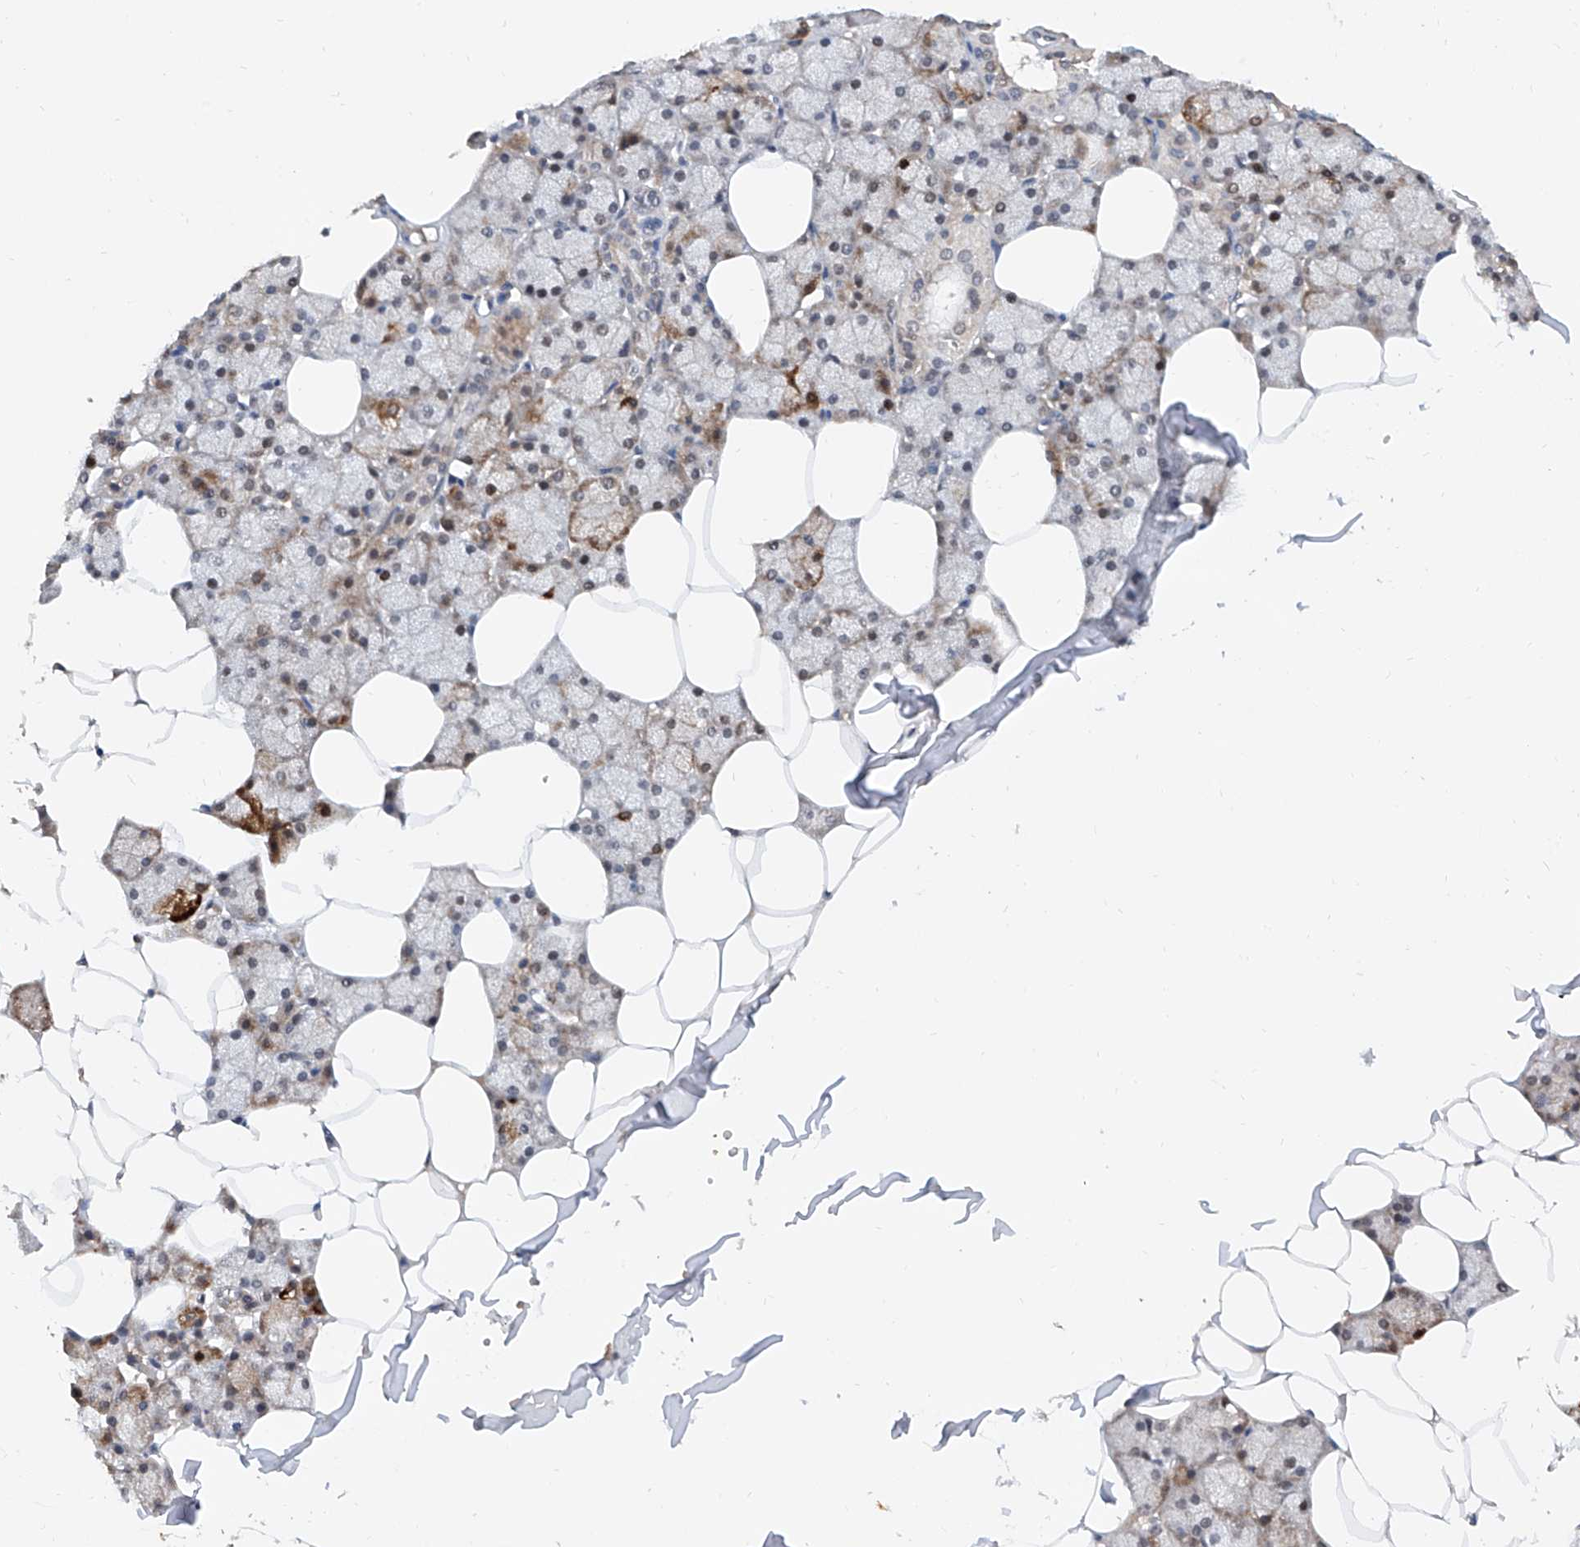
{"staining": {"intensity": "strong", "quantity": "25%-75%", "location": "cytoplasmic/membranous,nuclear"}, "tissue": "salivary gland", "cell_type": "Glandular cells", "image_type": "normal", "snomed": [{"axis": "morphology", "description": "Normal tissue, NOS"}, {"axis": "topography", "description": "Salivary gland"}], "caption": "A brown stain labels strong cytoplasmic/membranous,nuclear expression of a protein in glandular cells of normal human salivary gland.", "gene": "CARMIL3", "patient": {"sex": "male", "age": 62}}